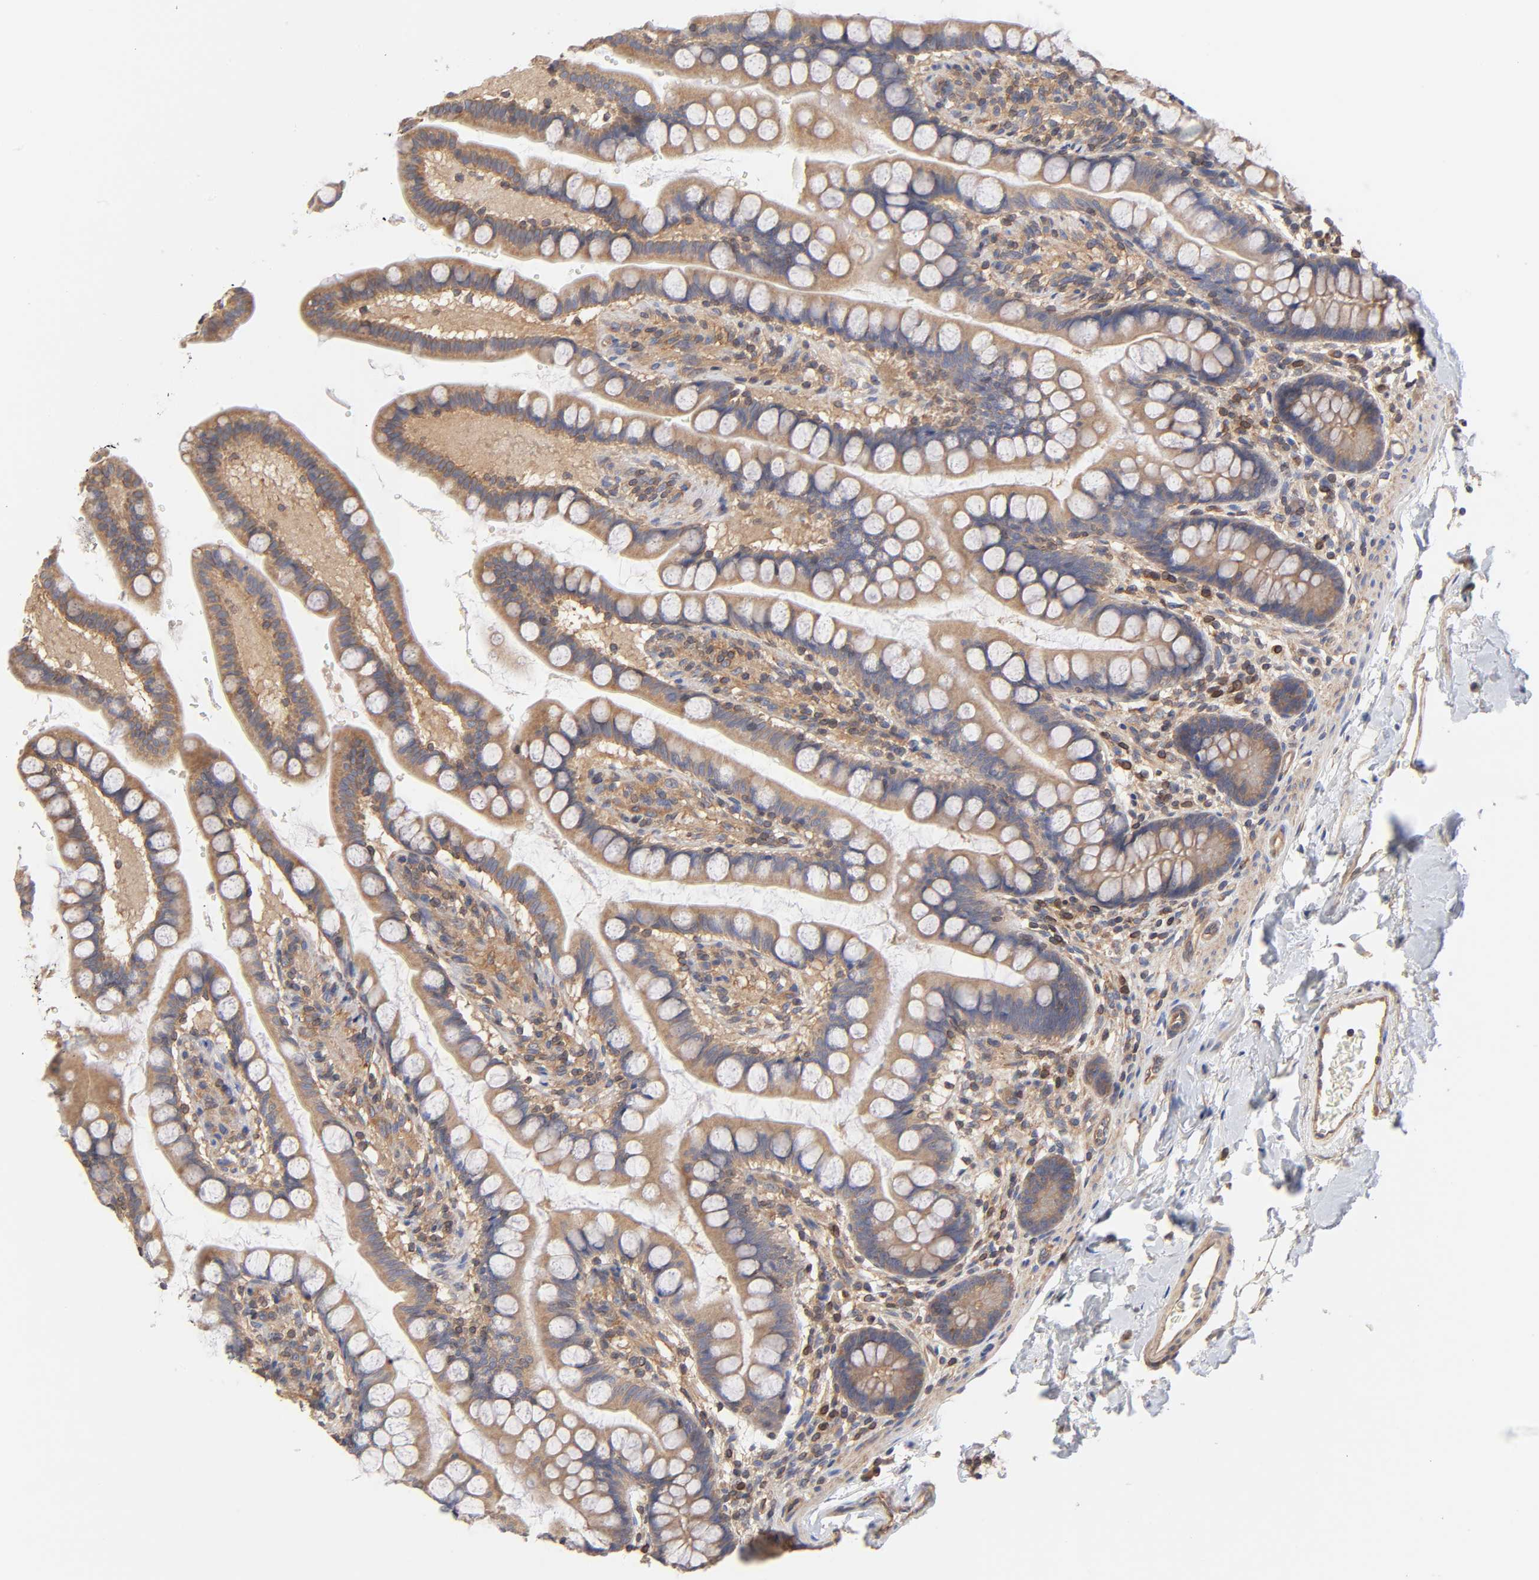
{"staining": {"intensity": "weak", "quantity": ">75%", "location": "cytoplasmic/membranous"}, "tissue": "small intestine", "cell_type": "Glandular cells", "image_type": "normal", "snomed": [{"axis": "morphology", "description": "Normal tissue, NOS"}, {"axis": "topography", "description": "Small intestine"}], "caption": "Protein positivity by immunohistochemistry exhibits weak cytoplasmic/membranous positivity in approximately >75% of glandular cells in benign small intestine.", "gene": "STRN3", "patient": {"sex": "female", "age": 58}}